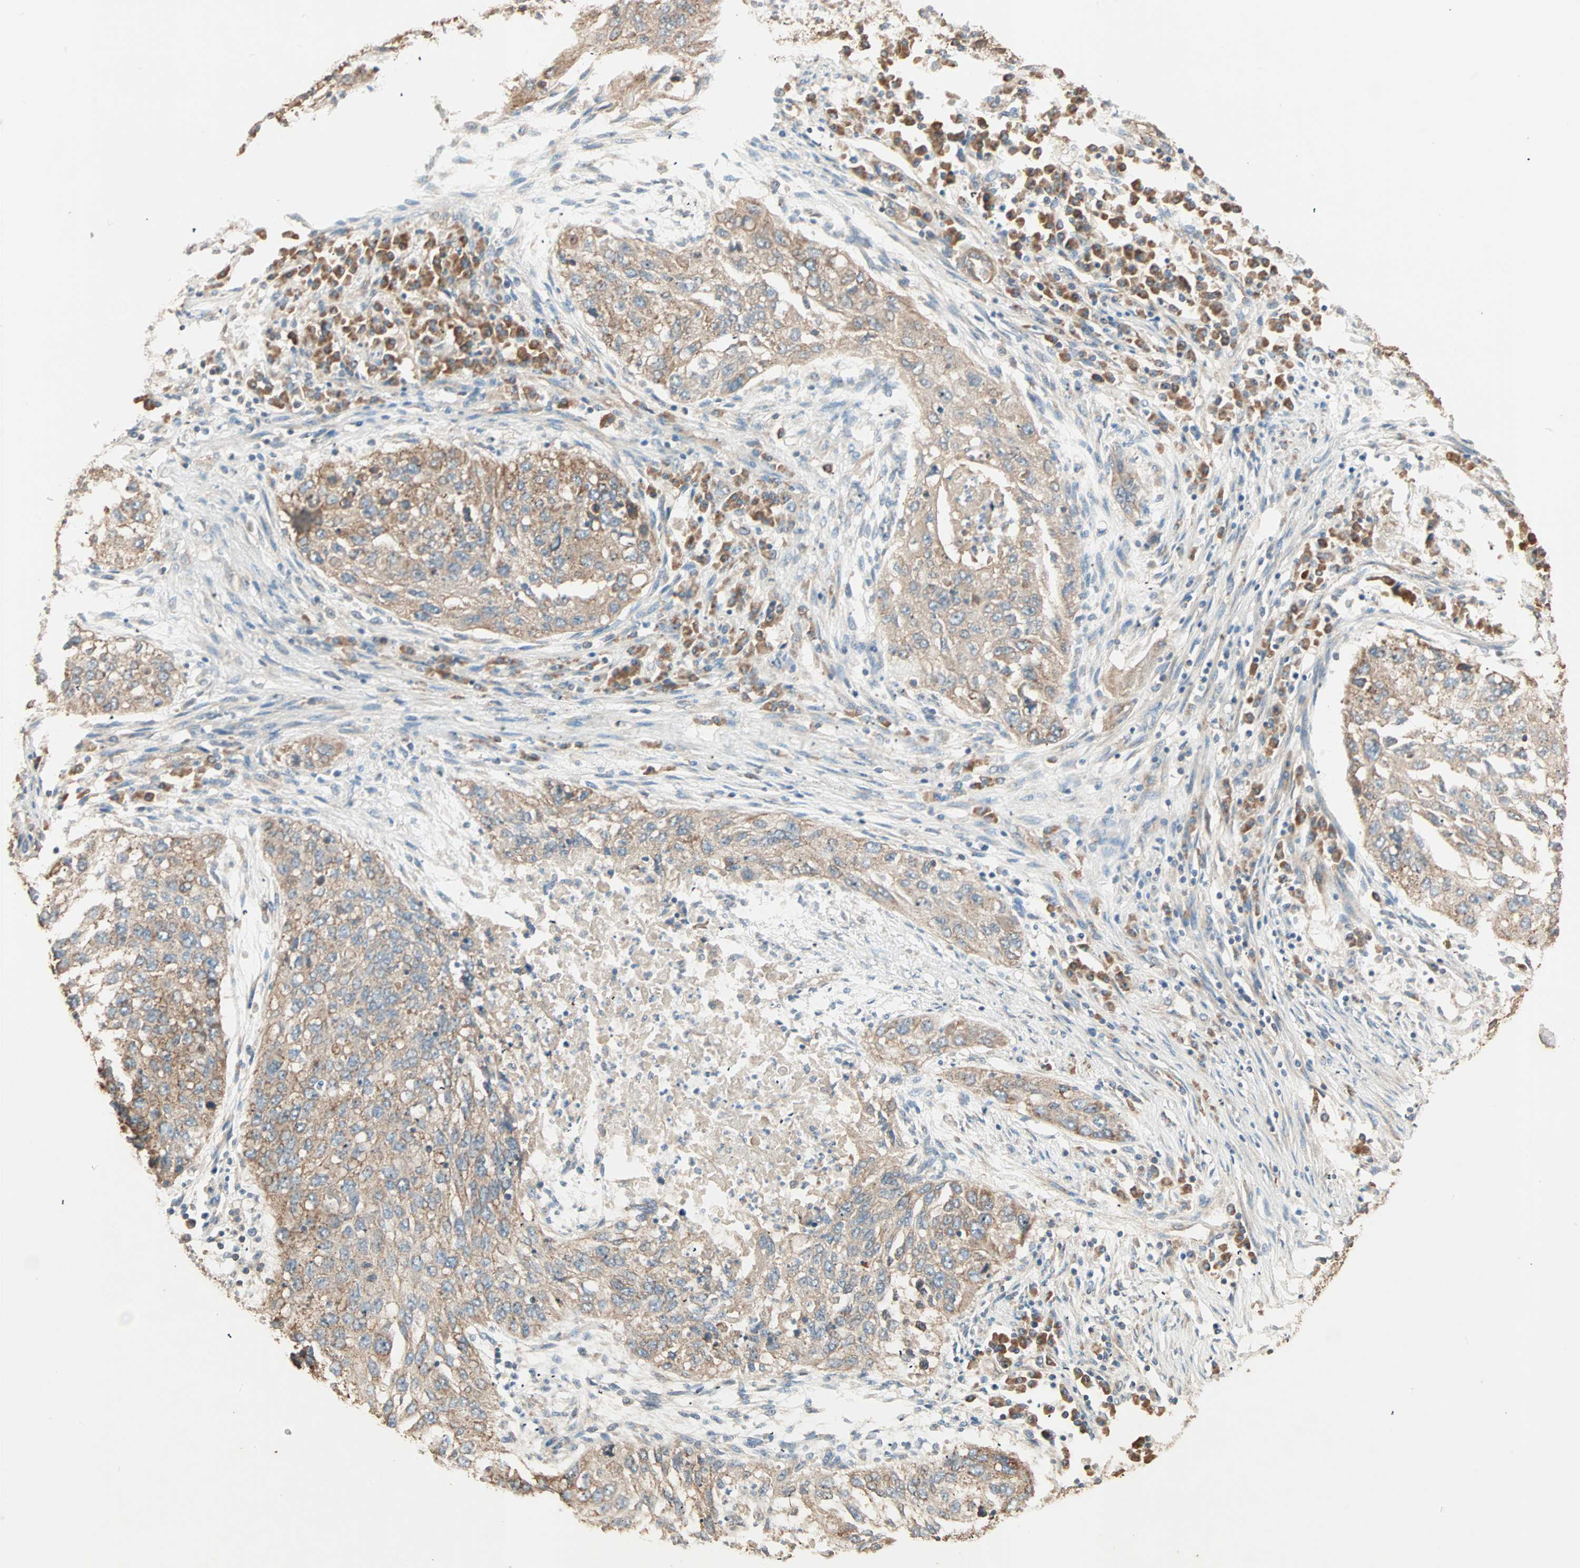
{"staining": {"intensity": "moderate", "quantity": ">75%", "location": "cytoplasmic/membranous"}, "tissue": "lung cancer", "cell_type": "Tumor cells", "image_type": "cancer", "snomed": [{"axis": "morphology", "description": "Squamous cell carcinoma, NOS"}, {"axis": "topography", "description": "Lung"}], "caption": "Immunohistochemistry of human lung cancer (squamous cell carcinoma) displays medium levels of moderate cytoplasmic/membranous positivity in about >75% of tumor cells.", "gene": "EIF4G2", "patient": {"sex": "female", "age": 63}}